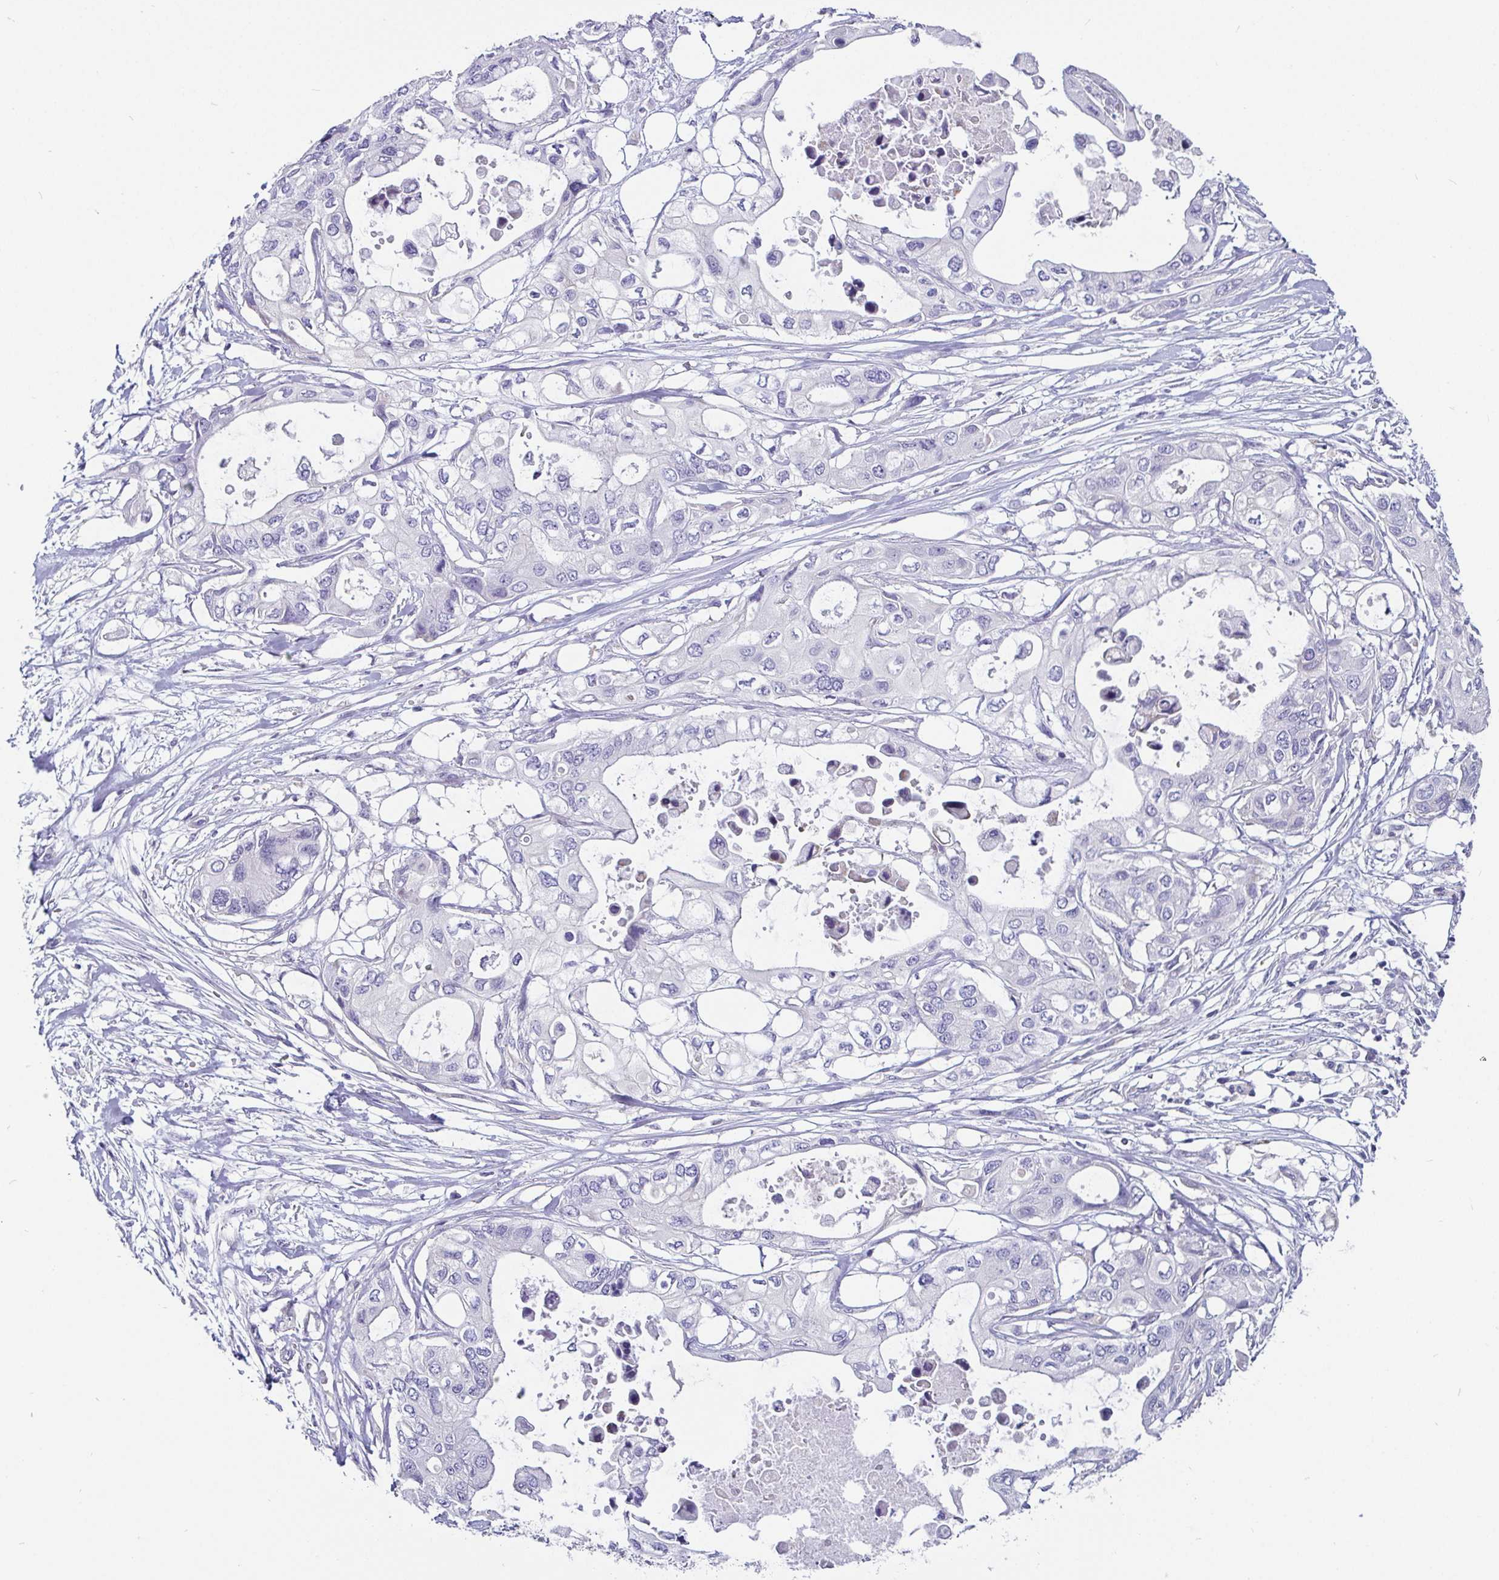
{"staining": {"intensity": "negative", "quantity": "none", "location": "none"}, "tissue": "pancreatic cancer", "cell_type": "Tumor cells", "image_type": "cancer", "snomed": [{"axis": "morphology", "description": "Adenocarcinoma, NOS"}, {"axis": "topography", "description": "Pancreas"}], "caption": "High magnification brightfield microscopy of pancreatic cancer (adenocarcinoma) stained with DAB (brown) and counterstained with hematoxylin (blue): tumor cells show no significant positivity. The staining is performed using DAB brown chromogen with nuclei counter-stained in using hematoxylin.", "gene": "ADAMTS6", "patient": {"sex": "female", "age": 63}}